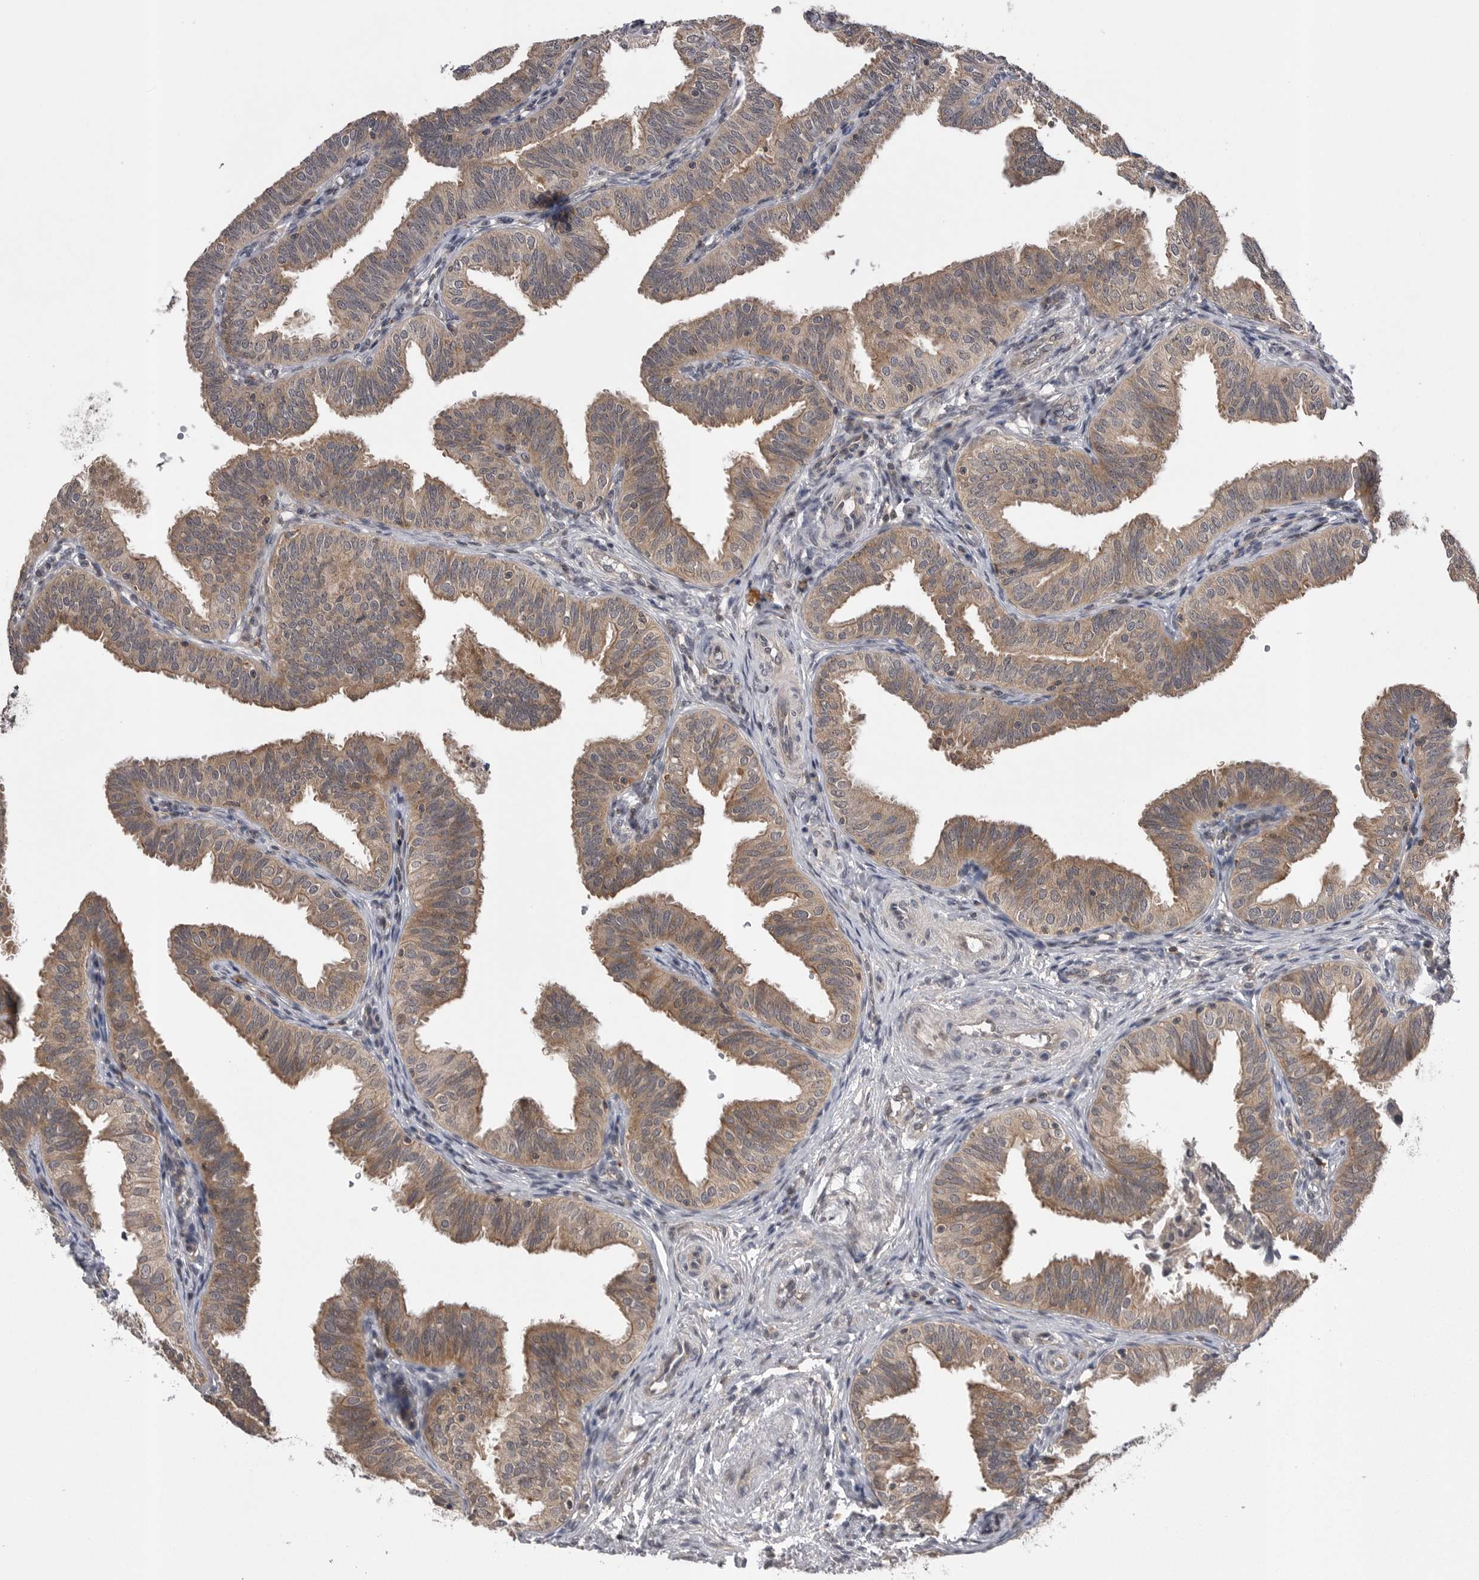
{"staining": {"intensity": "weak", "quantity": ">75%", "location": "cytoplasmic/membranous"}, "tissue": "fallopian tube", "cell_type": "Glandular cells", "image_type": "normal", "snomed": [{"axis": "morphology", "description": "Normal tissue, NOS"}, {"axis": "topography", "description": "Fallopian tube"}], "caption": "A brown stain labels weak cytoplasmic/membranous expression of a protein in glandular cells of unremarkable fallopian tube. Using DAB (brown) and hematoxylin (blue) stains, captured at high magnification using brightfield microscopy.", "gene": "AOAH", "patient": {"sex": "female", "age": 35}}